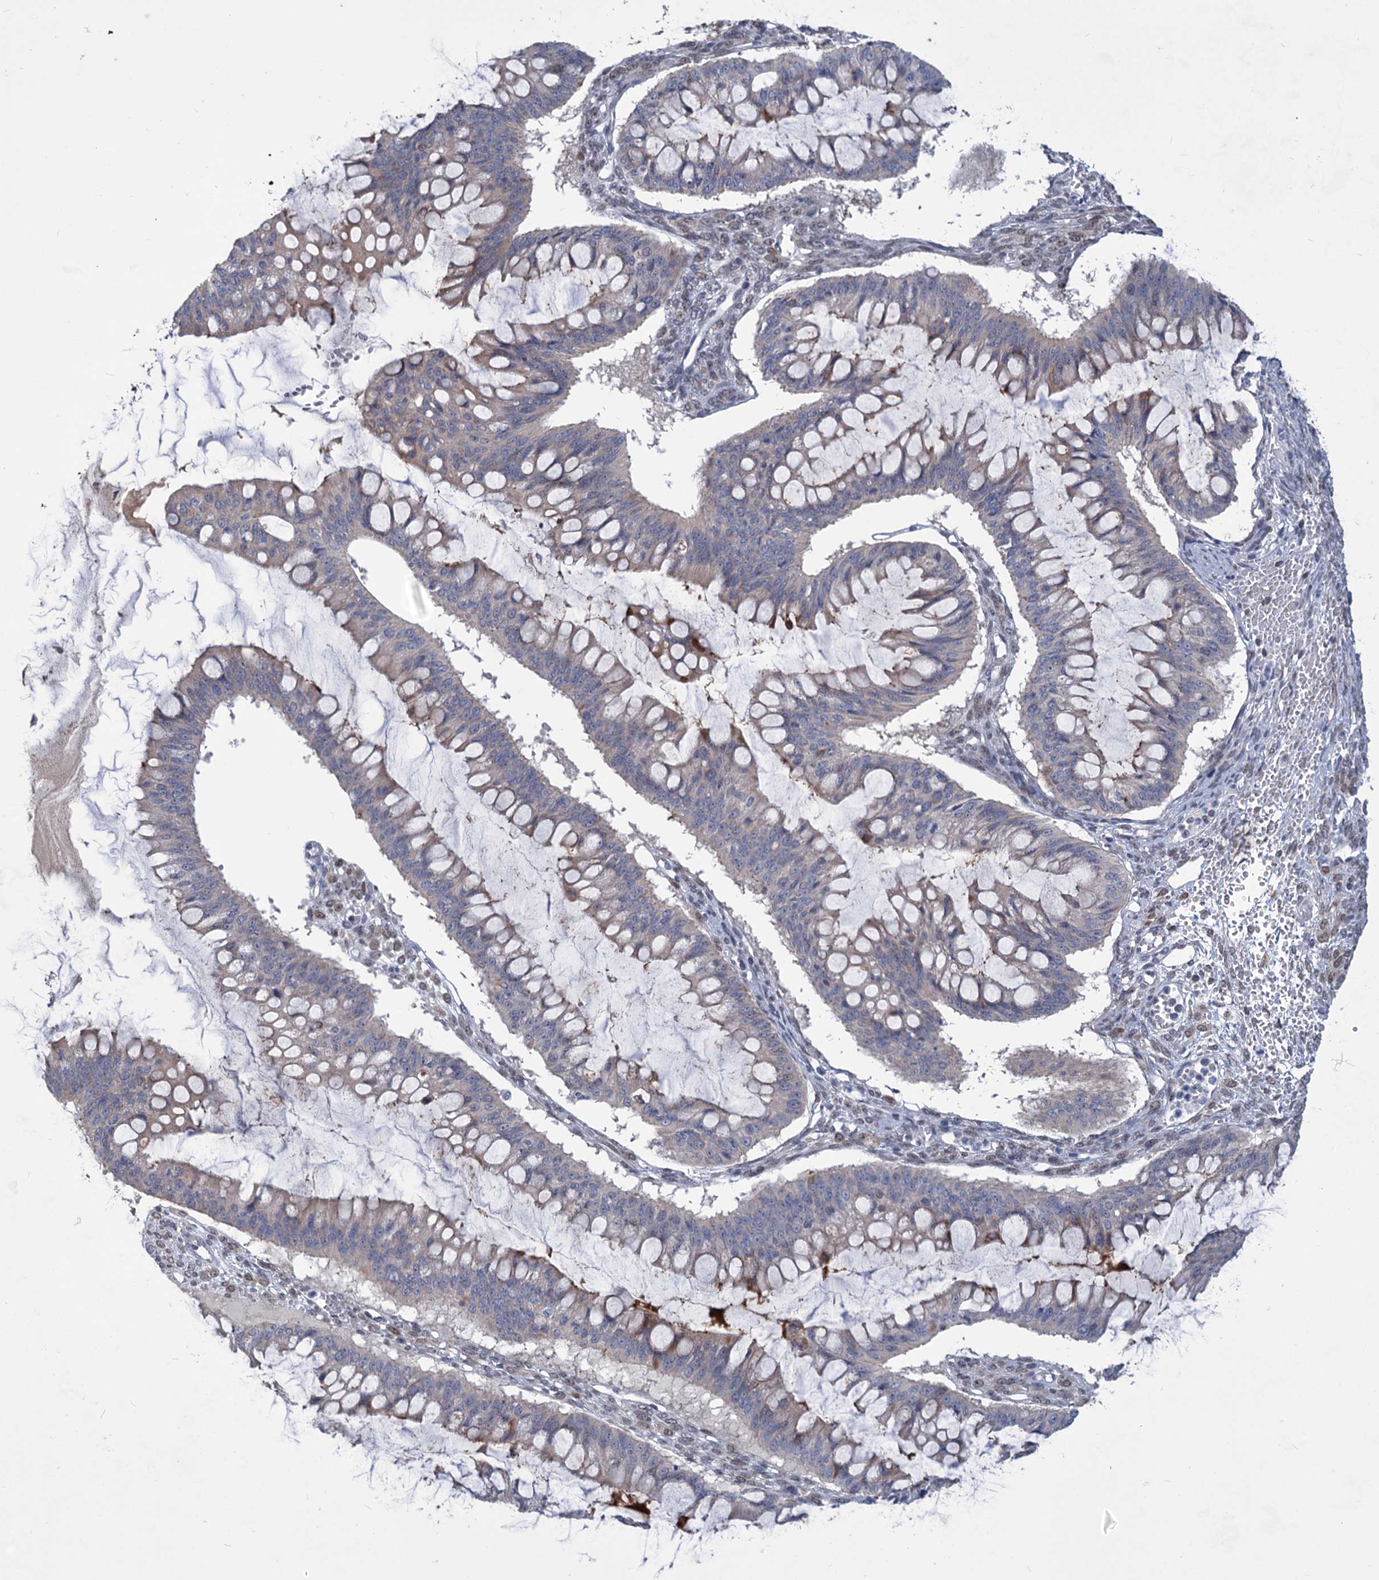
{"staining": {"intensity": "moderate", "quantity": "25%-75%", "location": "cytoplasmic/membranous"}, "tissue": "ovarian cancer", "cell_type": "Tumor cells", "image_type": "cancer", "snomed": [{"axis": "morphology", "description": "Cystadenocarcinoma, mucinous, NOS"}, {"axis": "topography", "description": "Ovary"}], "caption": "Ovarian cancer (mucinous cystadenocarcinoma) stained with a brown dye shows moderate cytoplasmic/membranous positive positivity in about 25%-75% of tumor cells.", "gene": "TTC17", "patient": {"sex": "female", "age": 73}}